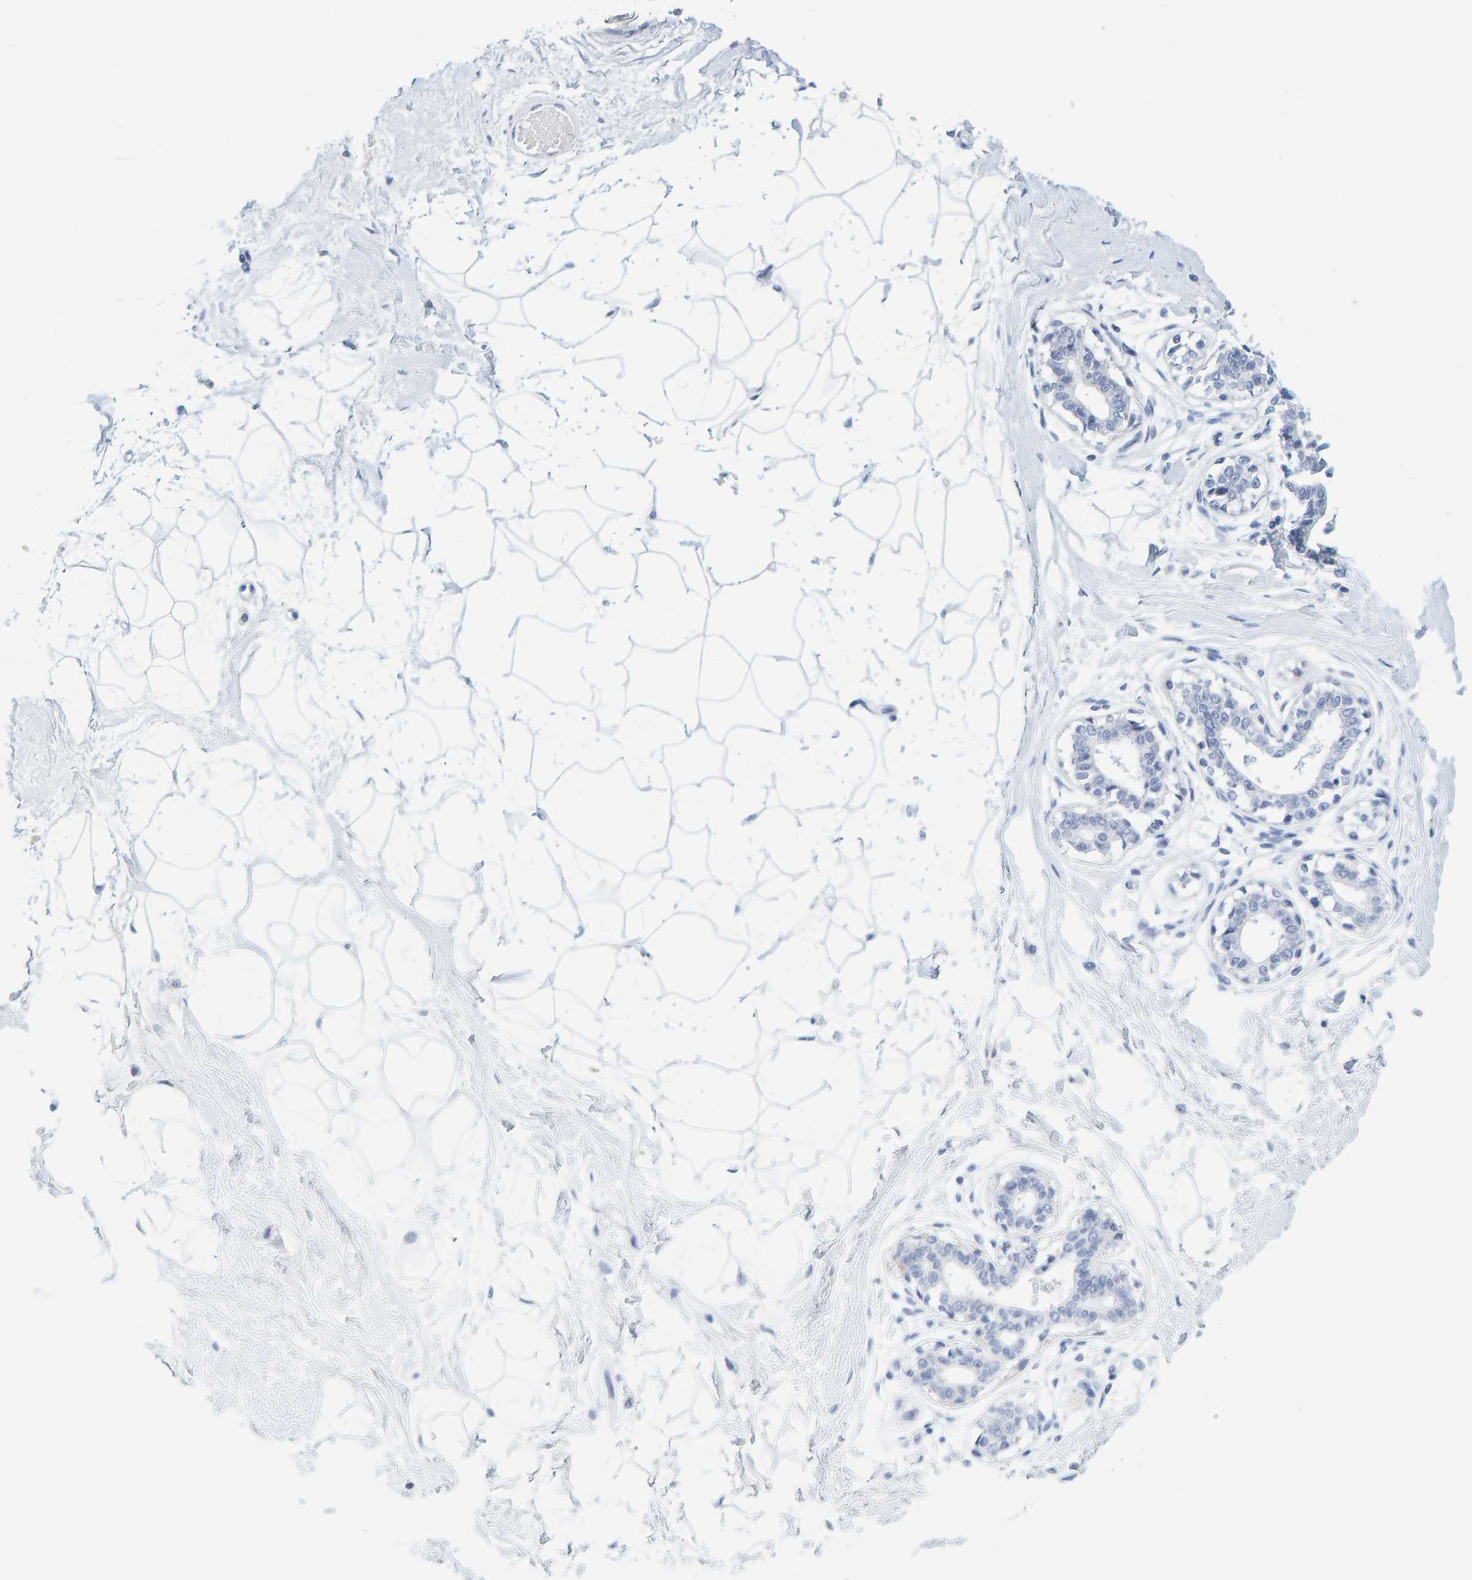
{"staining": {"intensity": "negative", "quantity": "none", "location": "none"}, "tissue": "breast", "cell_type": "Adipocytes", "image_type": "normal", "snomed": [{"axis": "morphology", "description": "Normal tissue, NOS"}, {"axis": "topography", "description": "Breast"}], "caption": "Immunohistochemical staining of unremarkable breast displays no significant staining in adipocytes.", "gene": "MOG", "patient": {"sex": "female", "age": 45}}